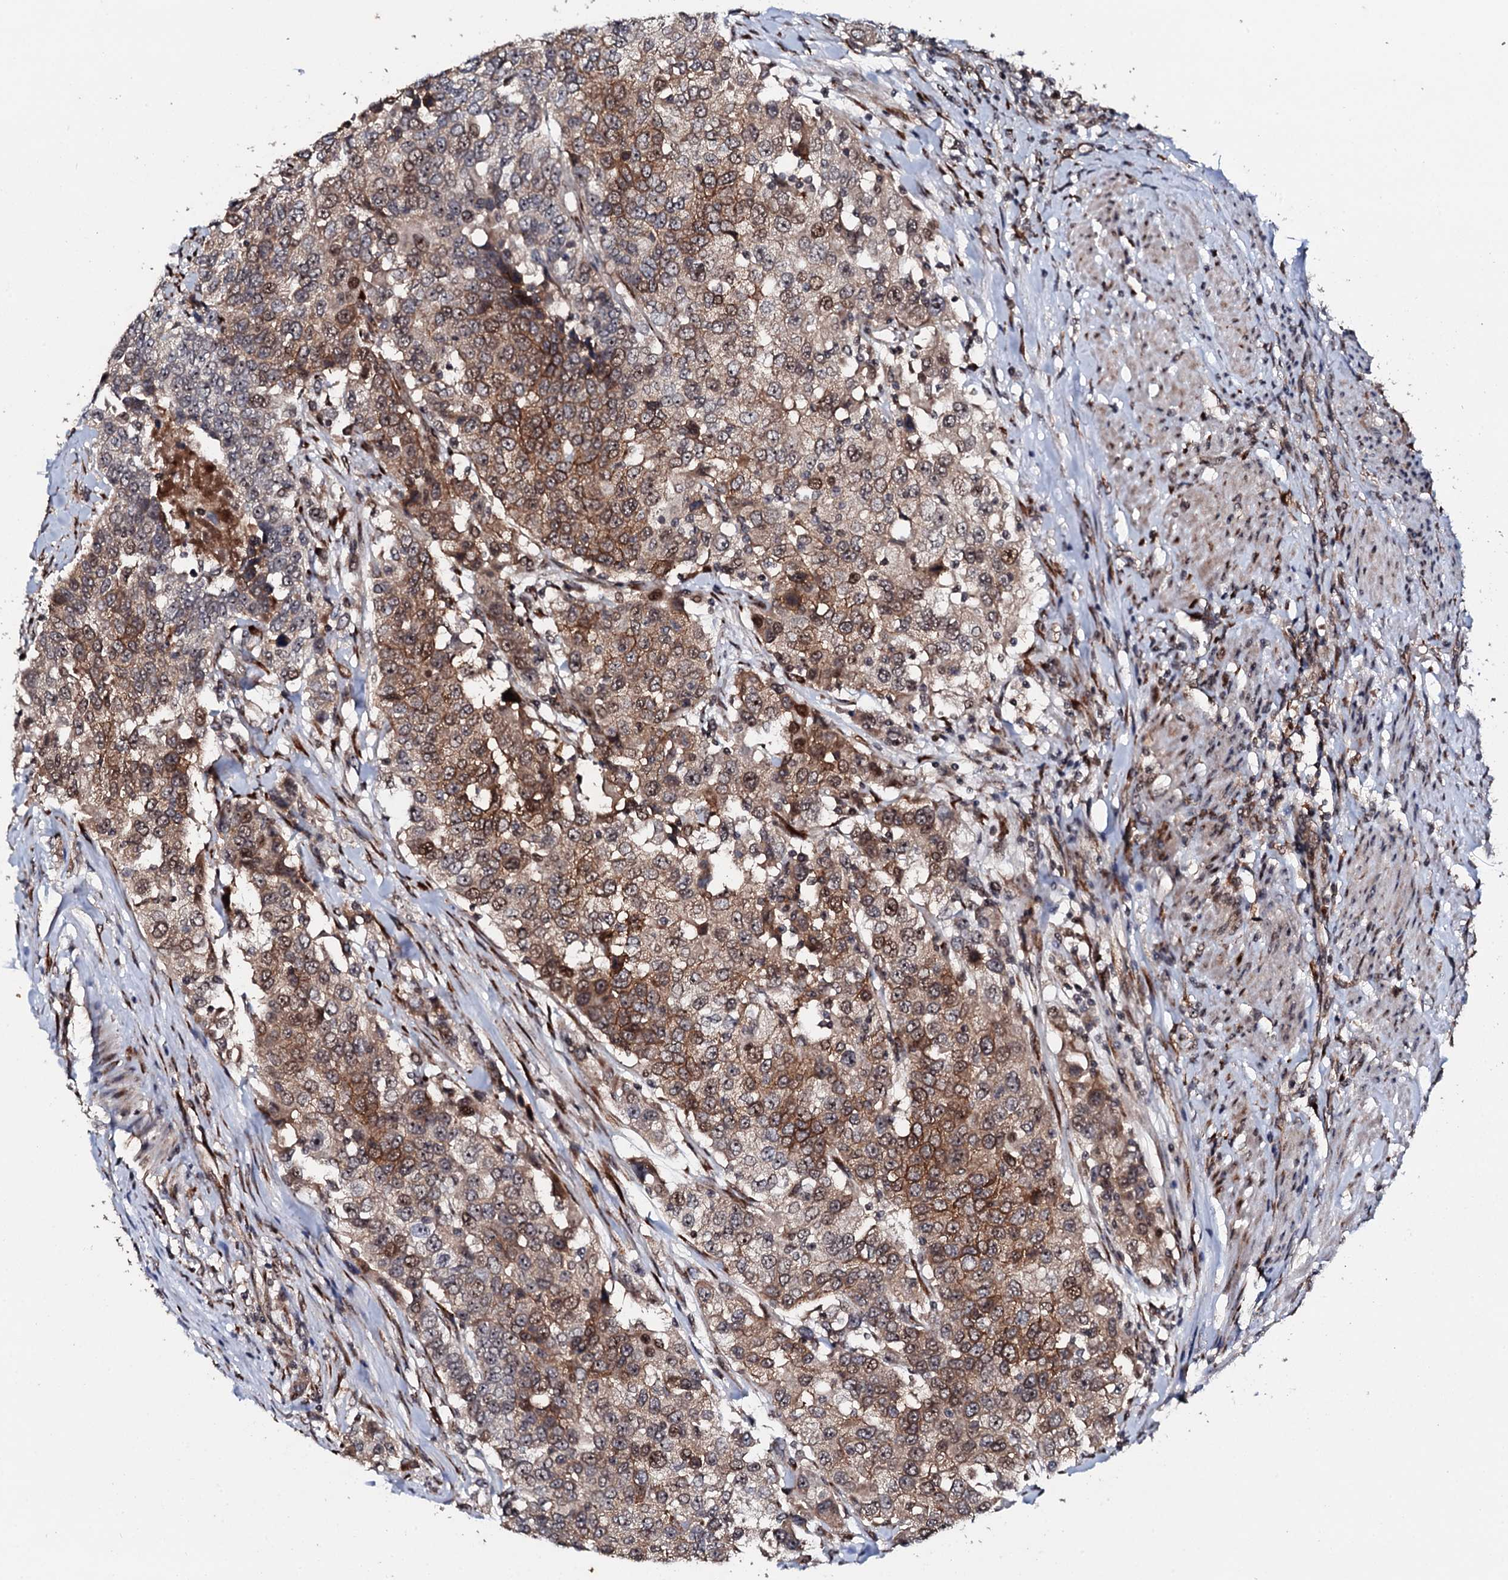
{"staining": {"intensity": "moderate", "quantity": "25%-75%", "location": "cytoplasmic/membranous,nuclear"}, "tissue": "urothelial cancer", "cell_type": "Tumor cells", "image_type": "cancer", "snomed": [{"axis": "morphology", "description": "Urothelial carcinoma, High grade"}, {"axis": "topography", "description": "Urinary bladder"}], "caption": "Urothelial cancer tissue shows moderate cytoplasmic/membranous and nuclear expression in about 25%-75% of tumor cells, visualized by immunohistochemistry. The staining is performed using DAB brown chromogen to label protein expression. The nuclei are counter-stained blue using hematoxylin.", "gene": "FAM111A", "patient": {"sex": "female", "age": 80}}